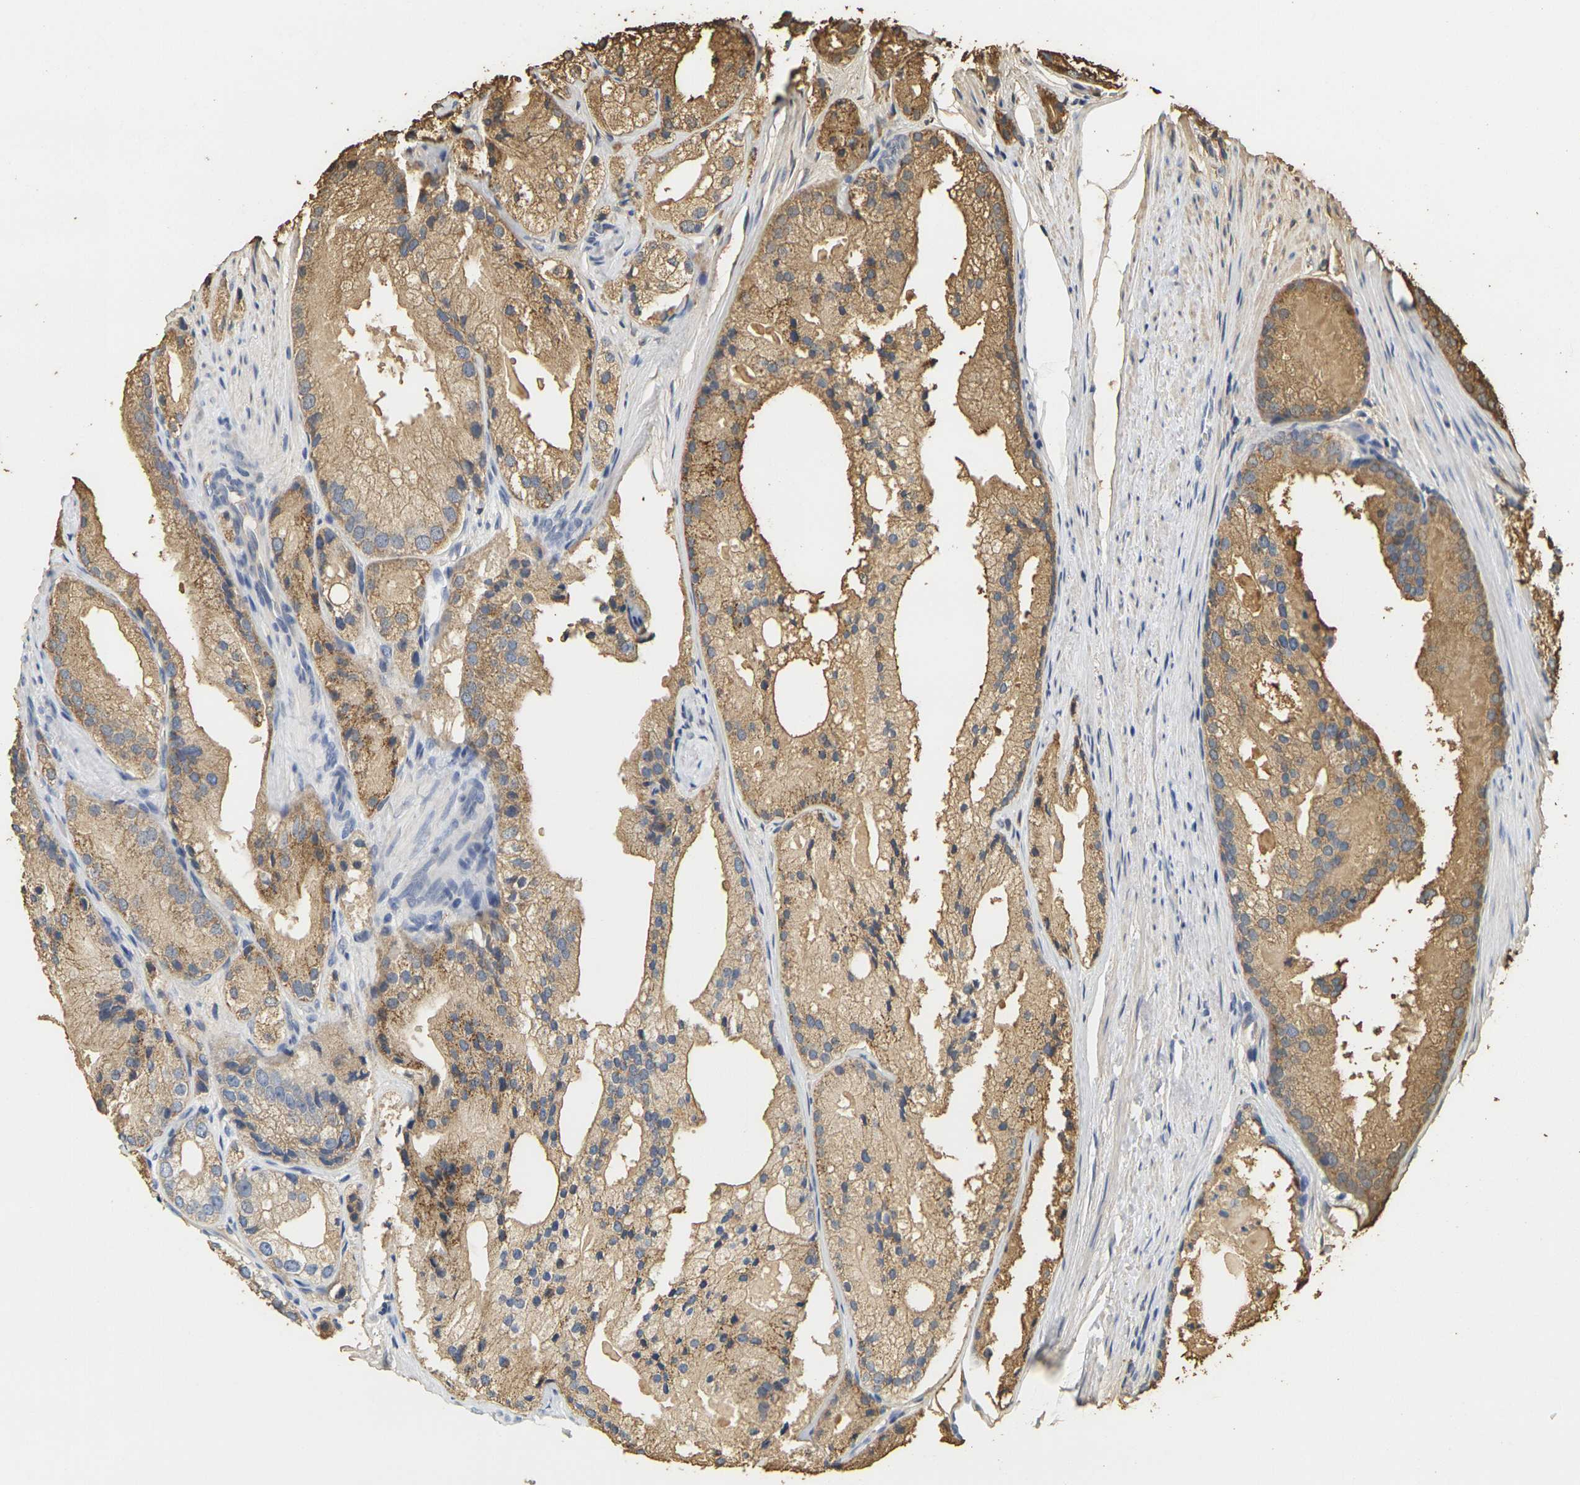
{"staining": {"intensity": "moderate", "quantity": ">75%", "location": "cytoplasmic/membranous"}, "tissue": "prostate cancer", "cell_type": "Tumor cells", "image_type": "cancer", "snomed": [{"axis": "morphology", "description": "Adenocarcinoma, Low grade"}, {"axis": "topography", "description": "Prostate"}], "caption": "The histopathology image reveals immunohistochemical staining of prostate cancer (low-grade adenocarcinoma). There is moderate cytoplasmic/membranous positivity is seen in approximately >75% of tumor cells. (Stains: DAB in brown, nuclei in blue, Microscopy: brightfield microscopy at high magnification).", "gene": "KLK5", "patient": {"sex": "male", "age": 69}}